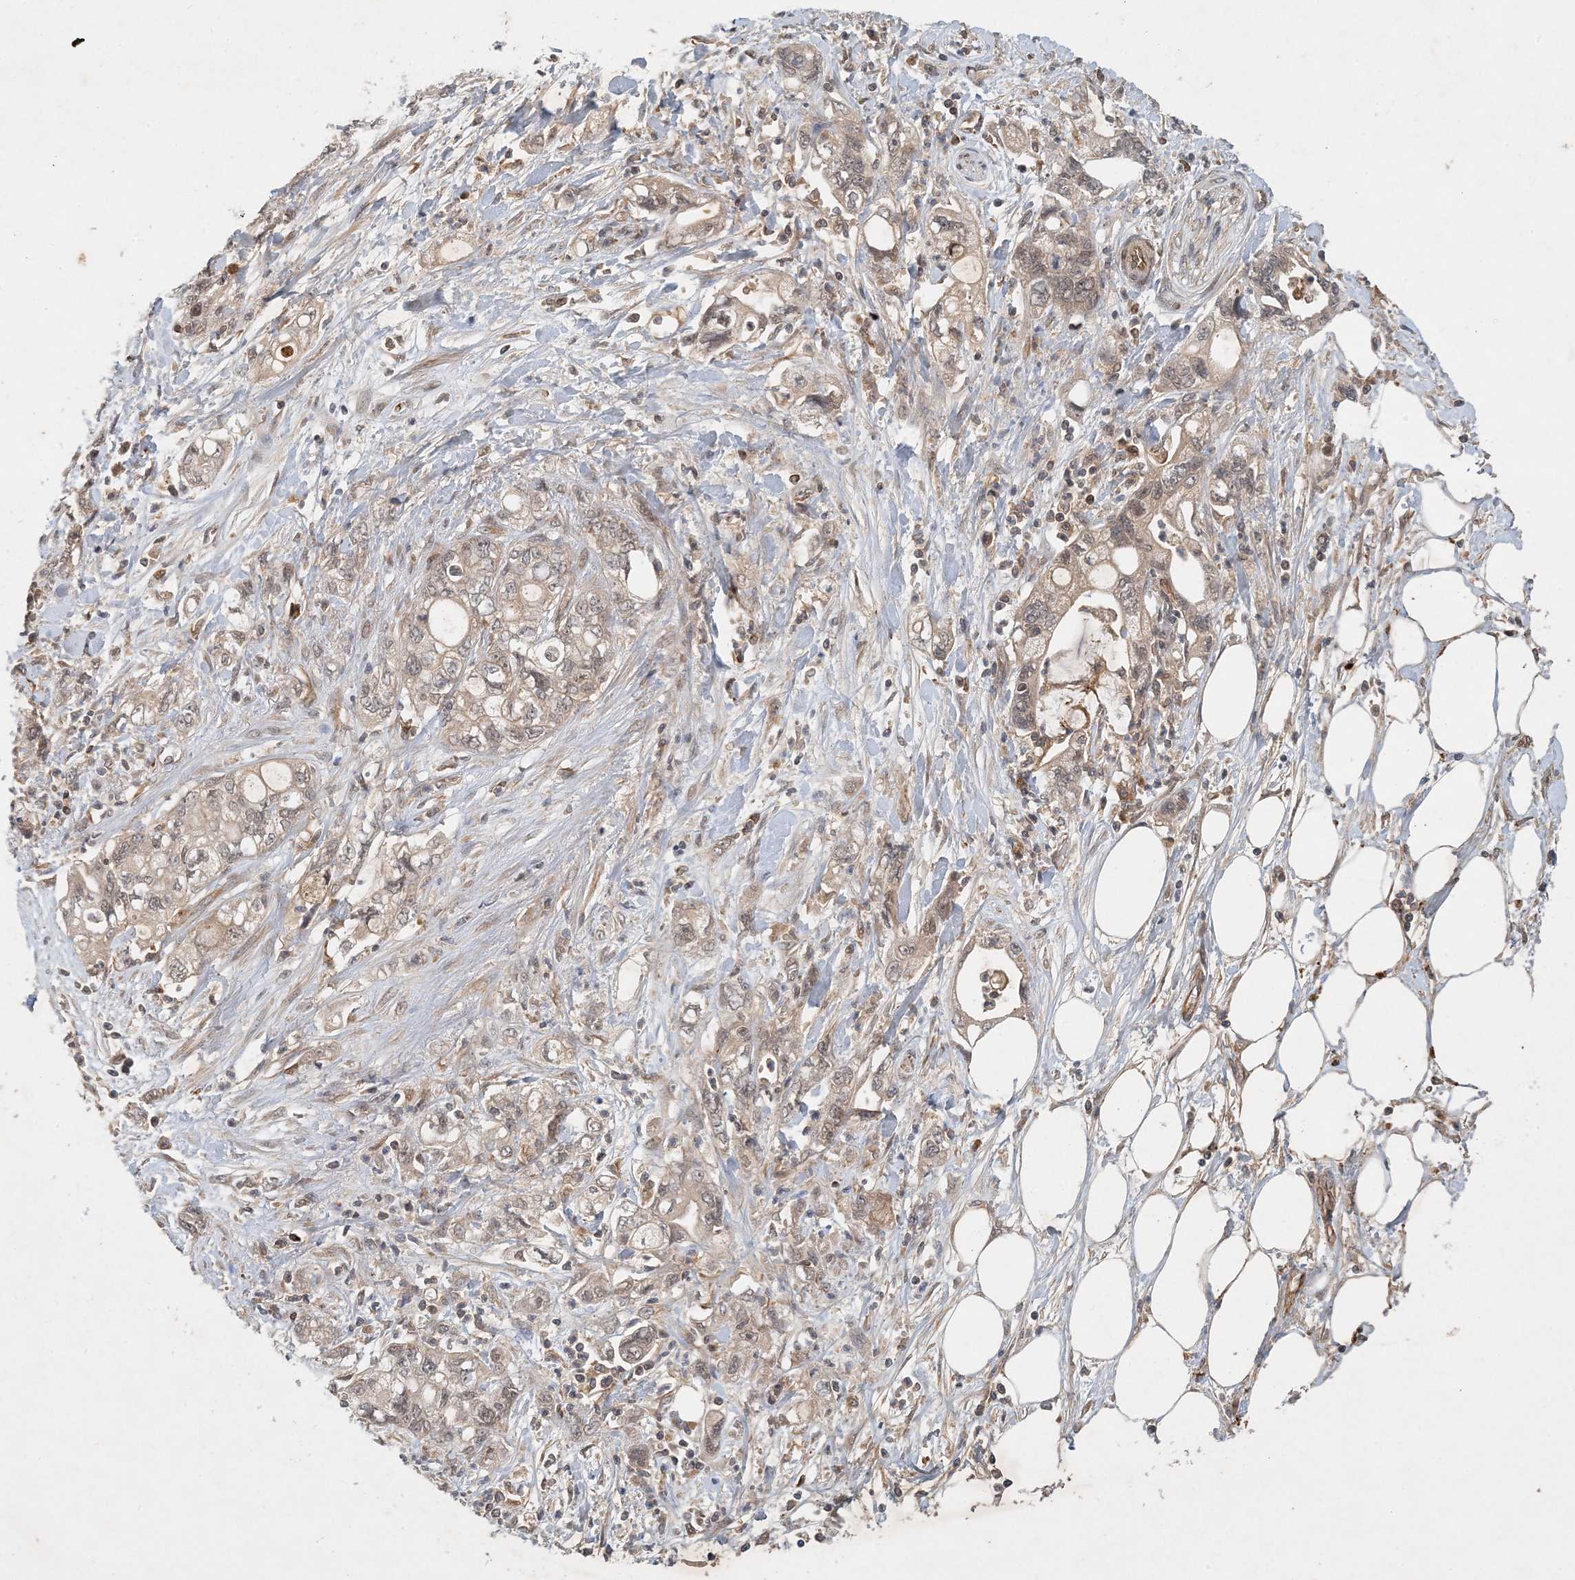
{"staining": {"intensity": "weak", "quantity": "<25%", "location": "cytoplasmic/membranous,nuclear"}, "tissue": "pancreatic cancer", "cell_type": "Tumor cells", "image_type": "cancer", "snomed": [{"axis": "morphology", "description": "Adenocarcinoma, NOS"}, {"axis": "topography", "description": "Pancreas"}], "caption": "Image shows no protein positivity in tumor cells of pancreatic adenocarcinoma tissue.", "gene": "ZCCHC4", "patient": {"sex": "male", "age": 70}}